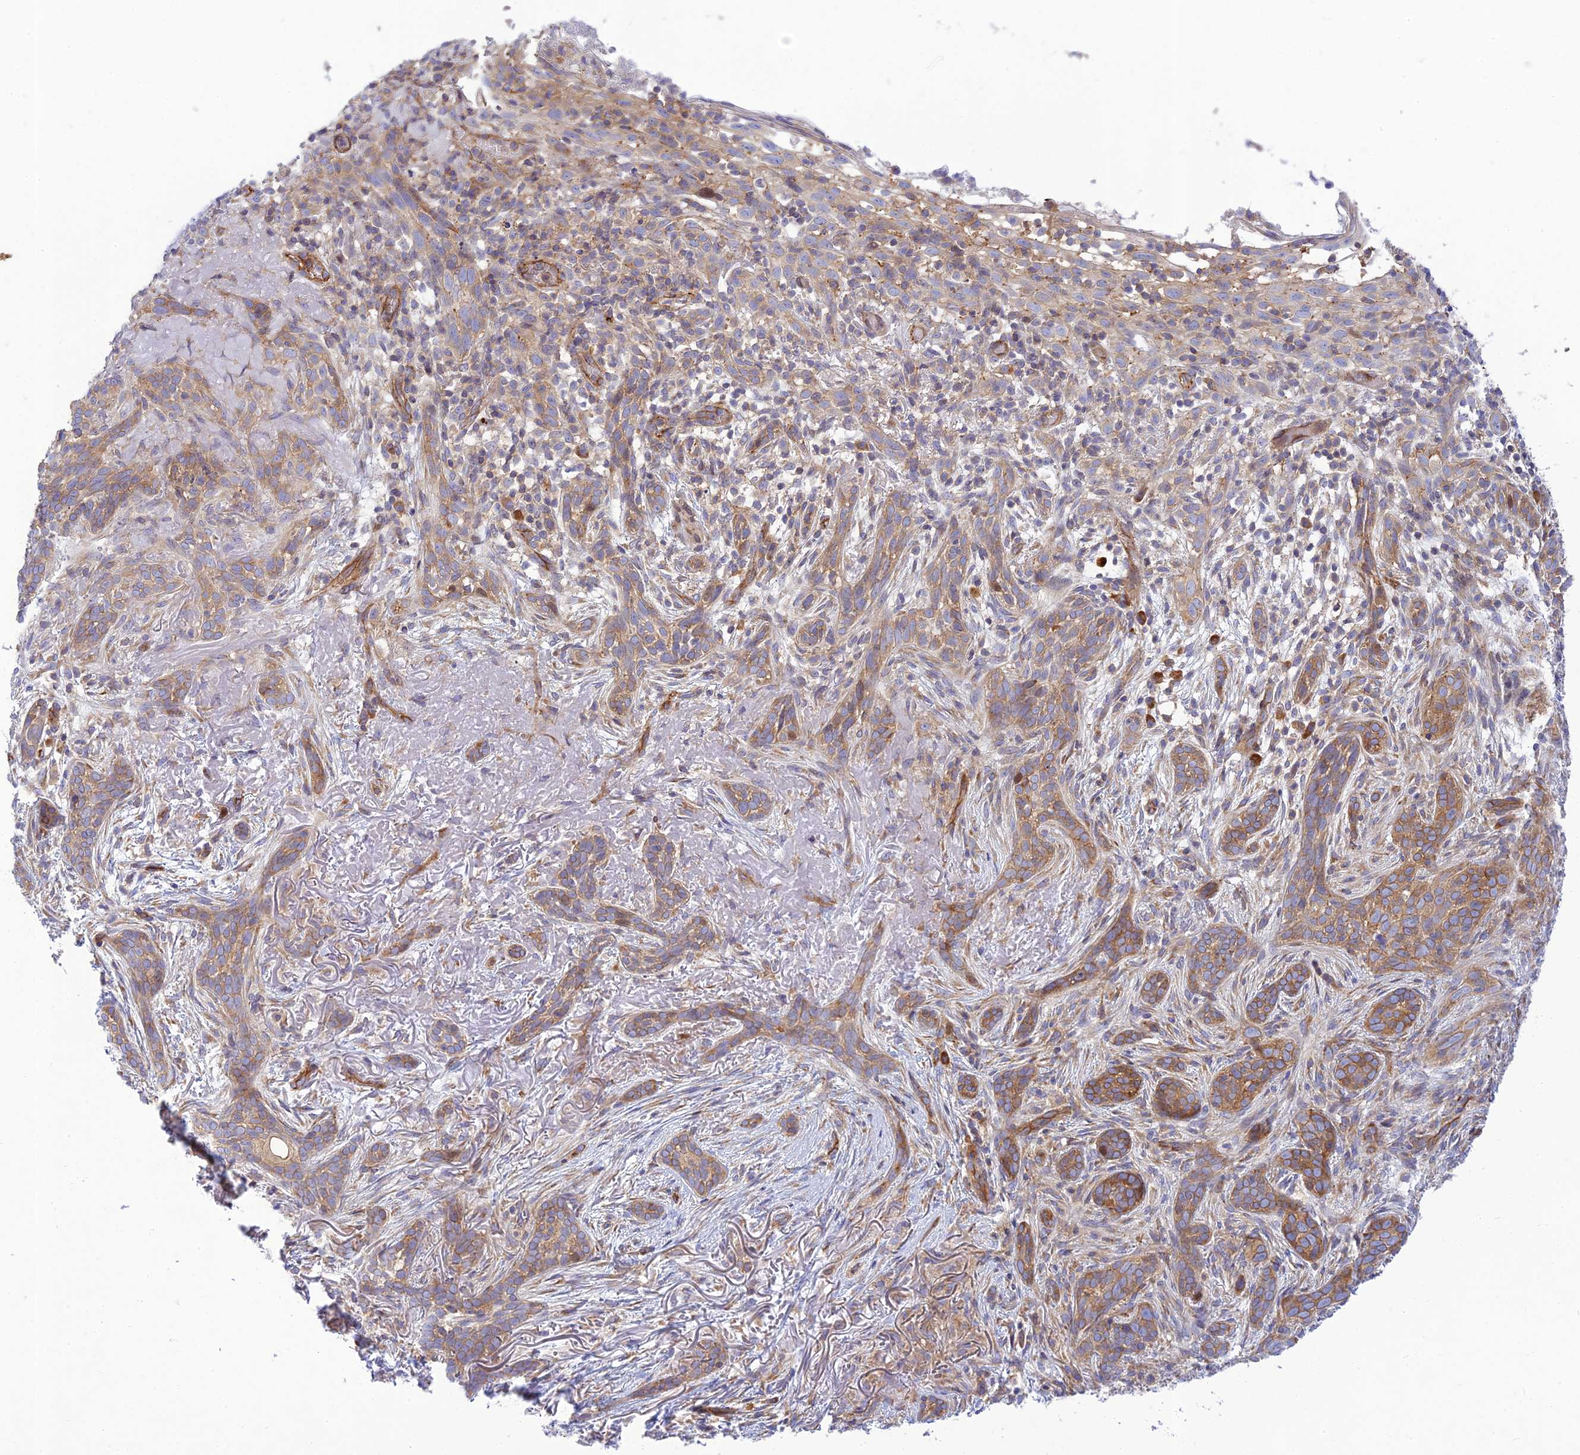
{"staining": {"intensity": "moderate", "quantity": ">75%", "location": "cytoplasmic/membranous"}, "tissue": "skin cancer", "cell_type": "Tumor cells", "image_type": "cancer", "snomed": [{"axis": "morphology", "description": "Basal cell carcinoma"}, {"axis": "topography", "description": "Skin"}], "caption": "Brown immunohistochemical staining in skin cancer shows moderate cytoplasmic/membranous expression in about >75% of tumor cells. The staining was performed using DAB (3,3'-diaminobenzidine), with brown indicating positive protein expression. Nuclei are stained blue with hematoxylin.", "gene": "PIMREG", "patient": {"sex": "male", "age": 71}}